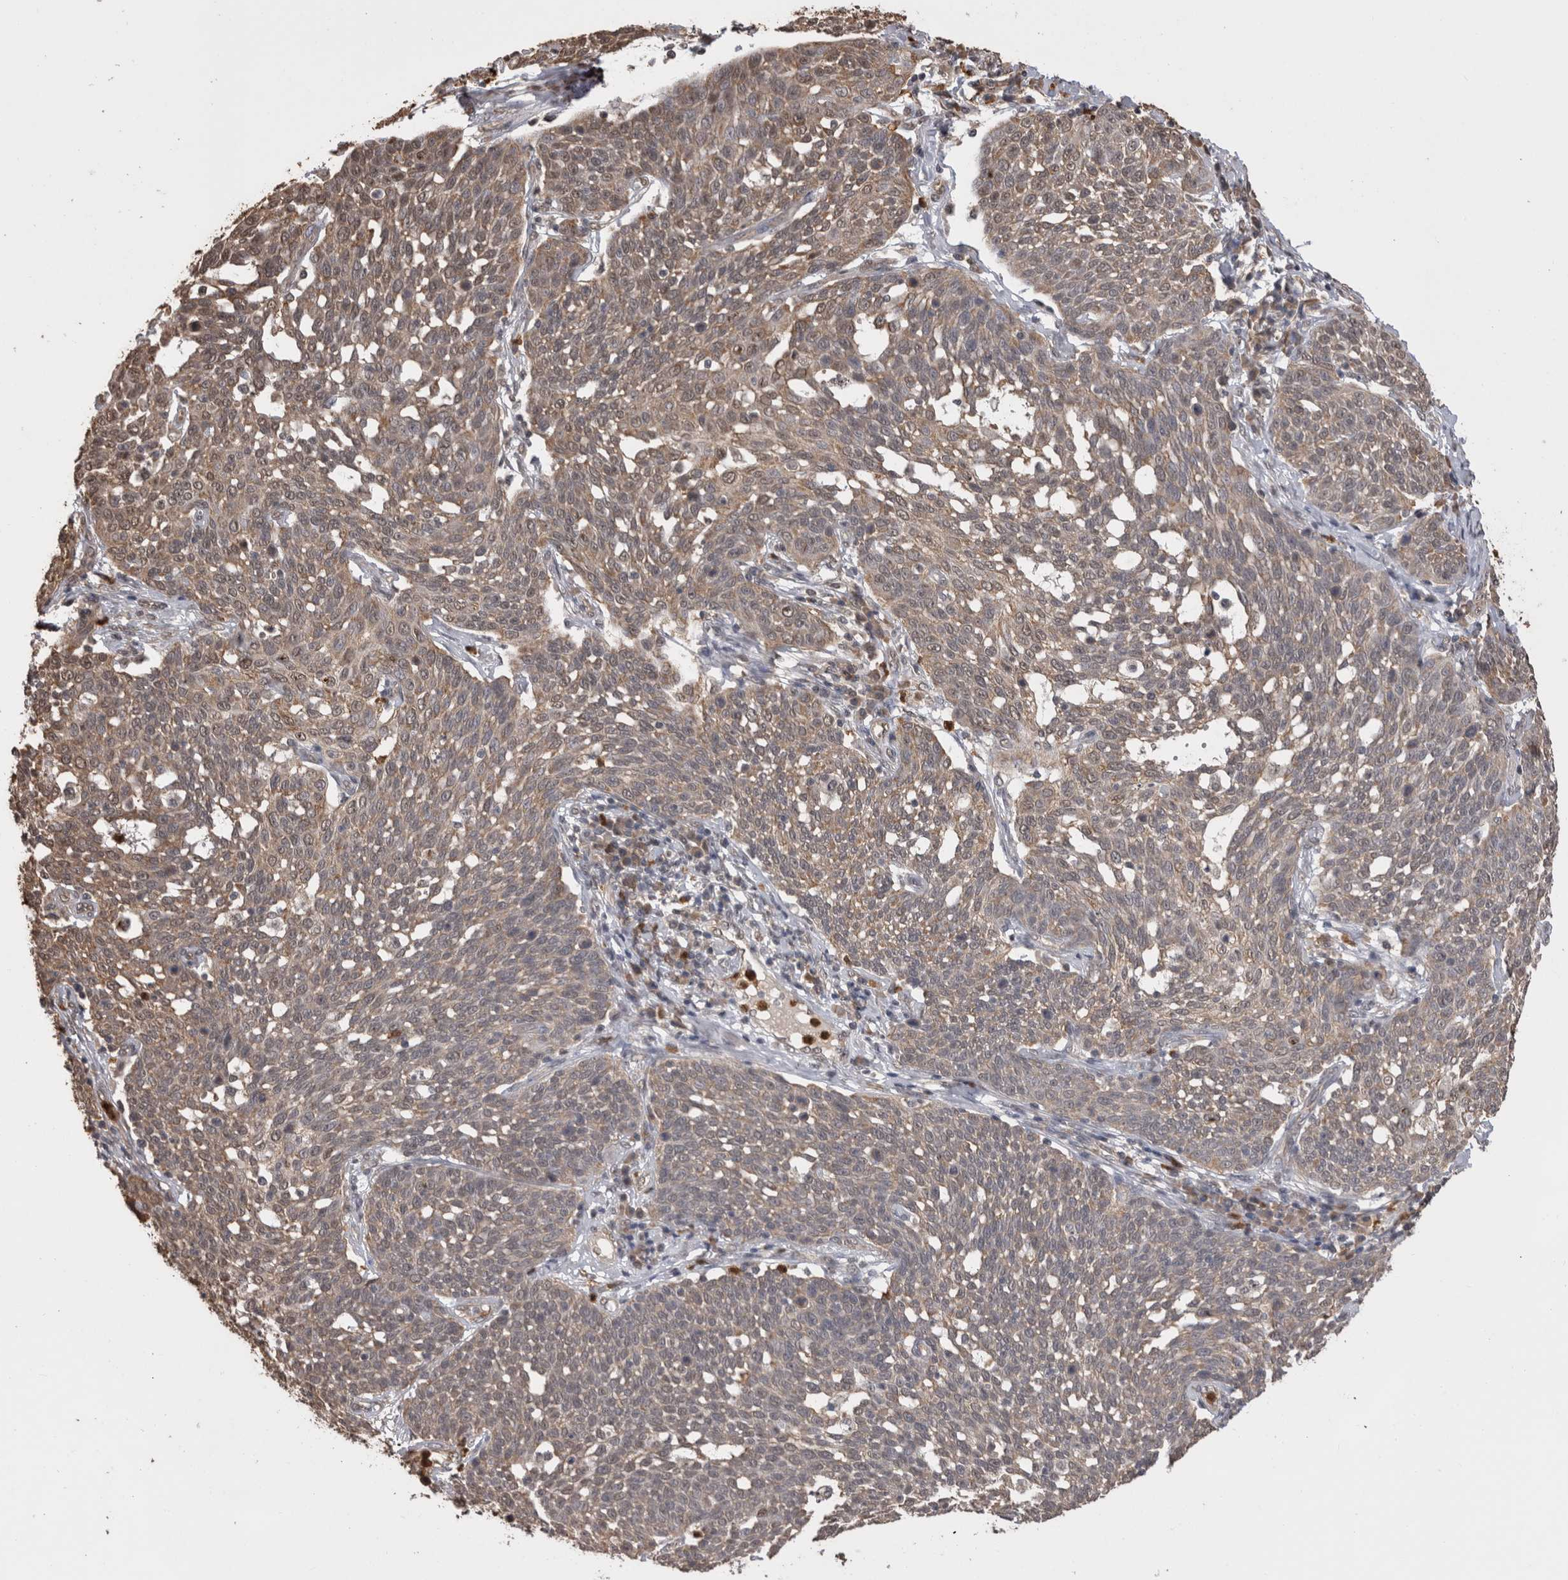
{"staining": {"intensity": "weak", "quantity": "25%-75%", "location": "cytoplasmic/membranous"}, "tissue": "cervical cancer", "cell_type": "Tumor cells", "image_type": "cancer", "snomed": [{"axis": "morphology", "description": "Squamous cell carcinoma, NOS"}, {"axis": "topography", "description": "Cervix"}], "caption": "Immunohistochemistry (IHC) image of neoplastic tissue: cervical squamous cell carcinoma stained using immunohistochemistry (IHC) shows low levels of weak protein expression localized specifically in the cytoplasmic/membranous of tumor cells, appearing as a cytoplasmic/membranous brown color.", "gene": "PAK4", "patient": {"sex": "female", "age": 34}}